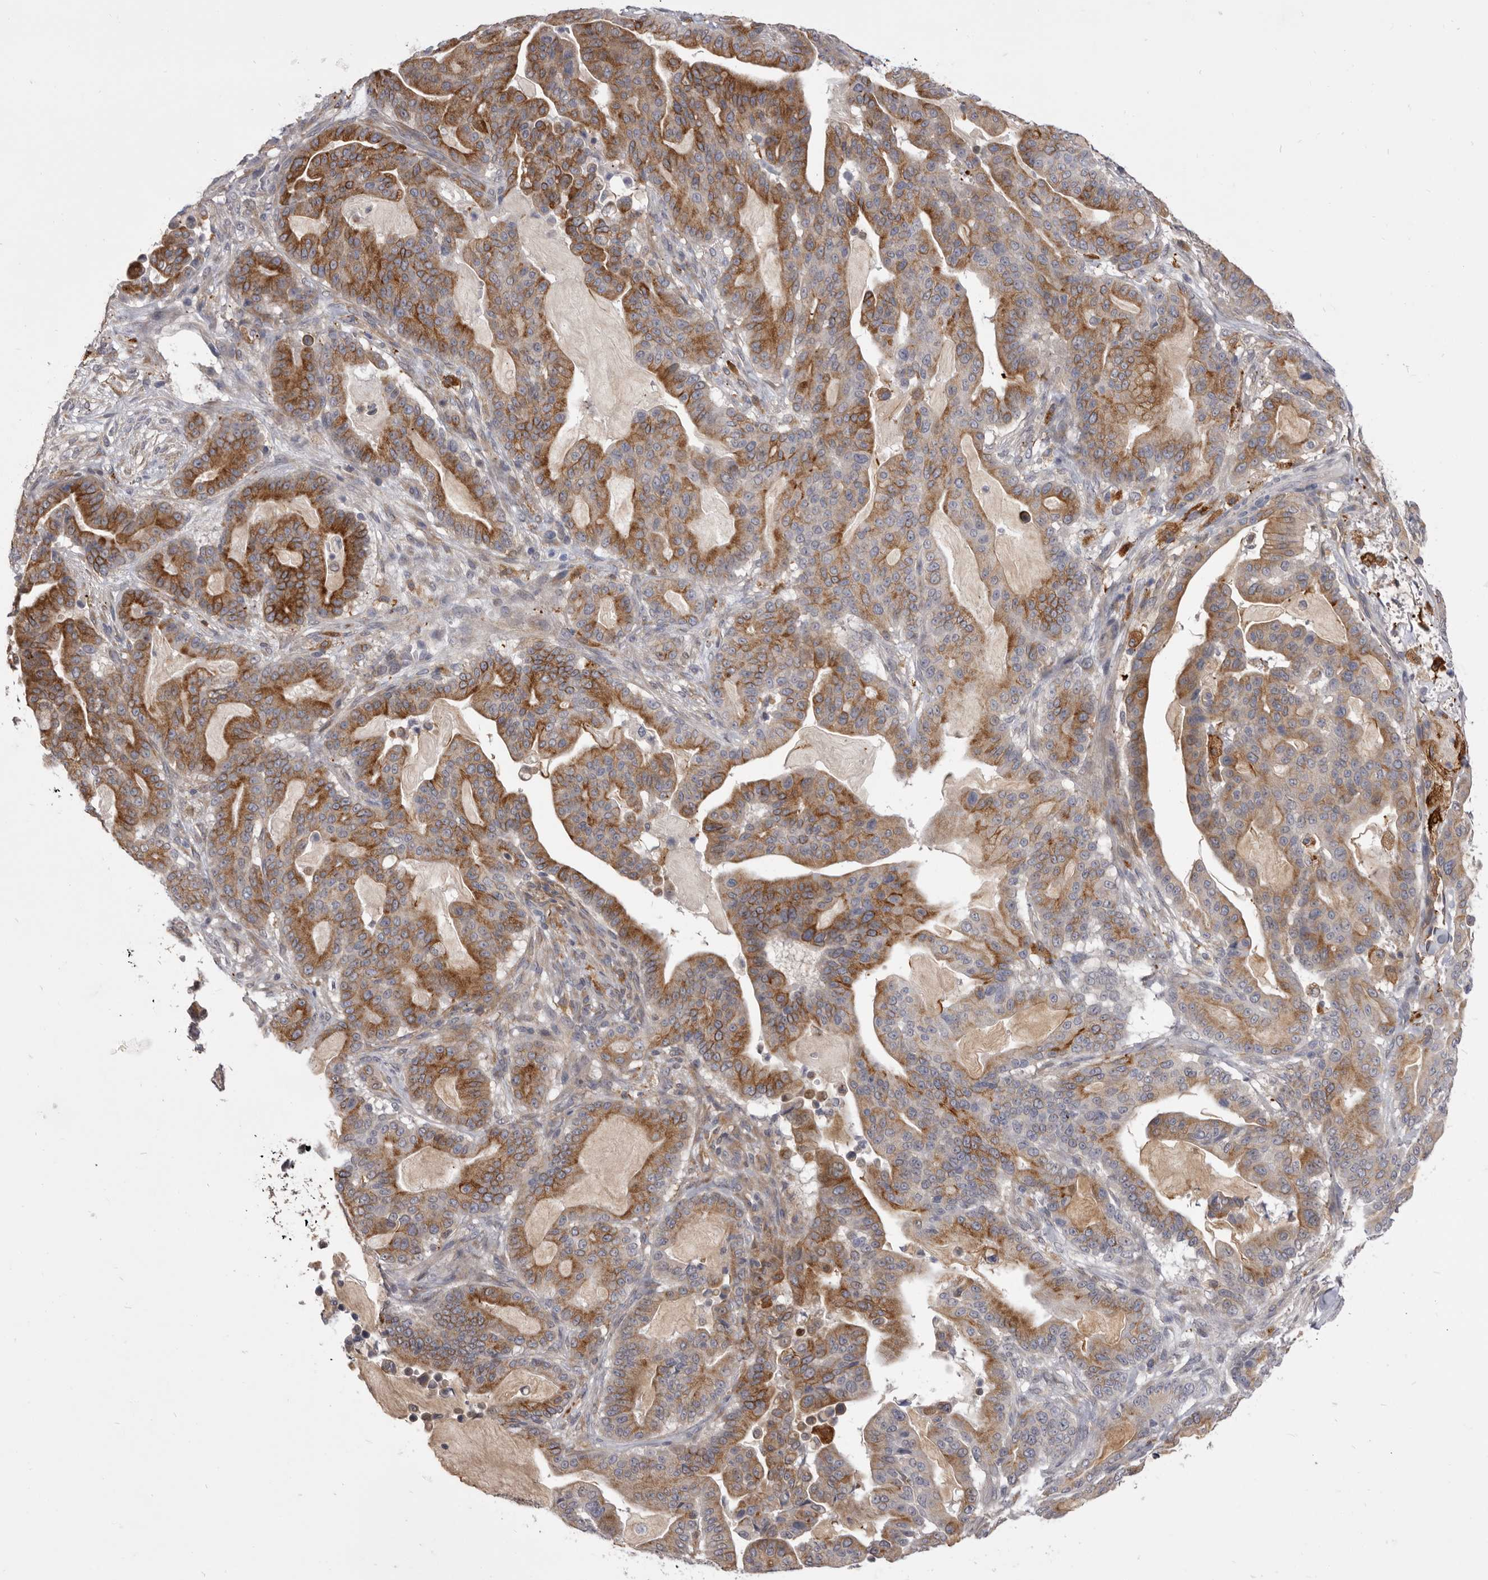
{"staining": {"intensity": "moderate", "quantity": ">75%", "location": "cytoplasmic/membranous"}, "tissue": "pancreatic cancer", "cell_type": "Tumor cells", "image_type": "cancer", "snomed": [{"axis": "morphology", "description": "Adenocarcinoma, NOS"}, {"axis": "topography", "description": "Pancreas"}], "caption": "Pancreatic cancer (adenocarcinoma) was stained to show a protein in brown. There is medium levels of moderate cytoplasmic/membranous expression in about >75% of tumor cells.", "gene": "VPS45", "patient": {"sex": "male", "age": 63}}